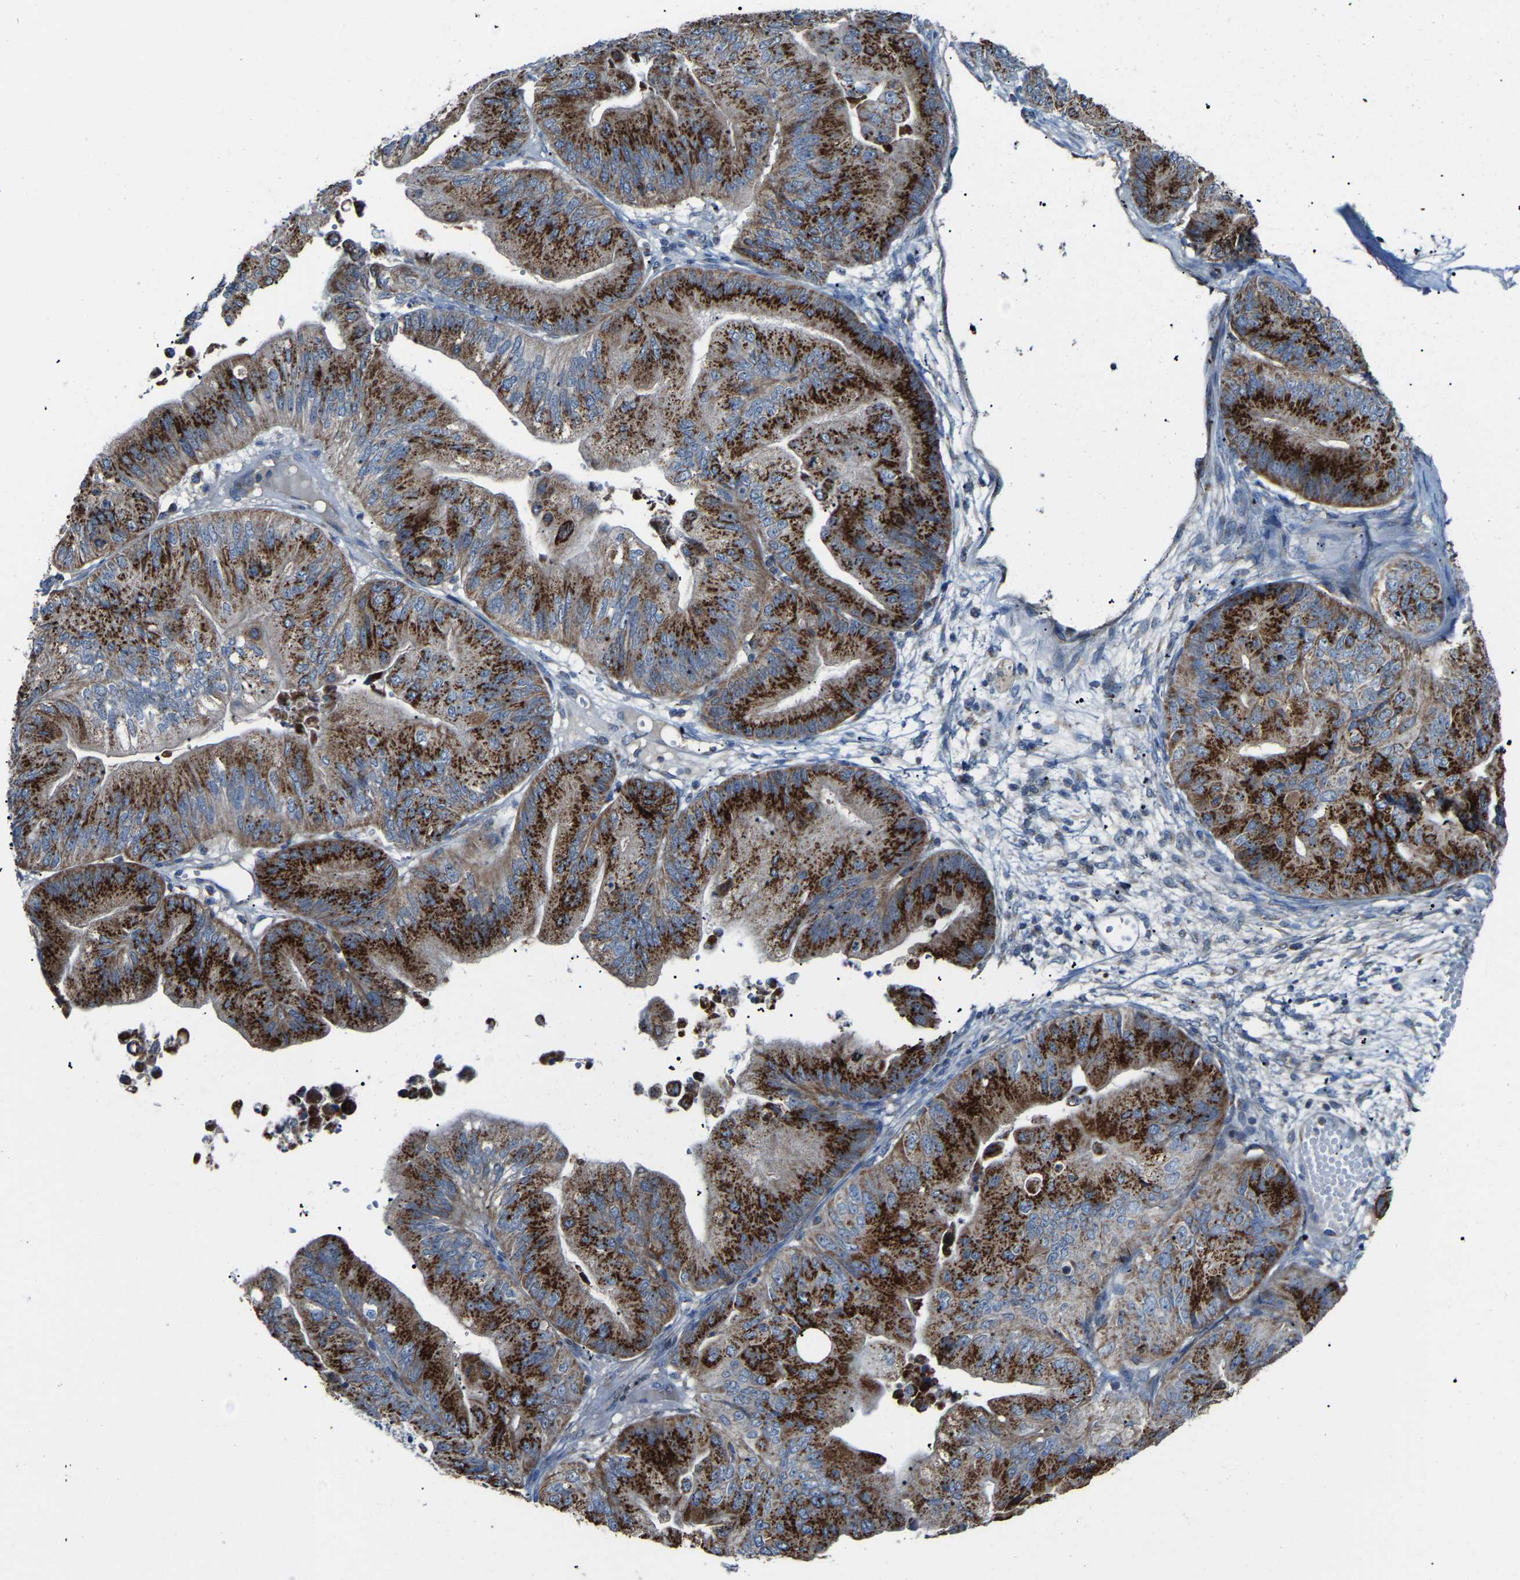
{"staining": {"intensity": "strong", "quantity": ">75%", "location": "cytoplasmic/membranous"}, "tissue": "ovarian cancer", "cell_type": "Tumor cells", "image_type": "cancer", "snomed": [{"axis": "morphology", "description": "Cystadenocarcinoma, mucinous, NOS"}, {"axis": "topography", "description": "Ovary"}], "caption": "Approximately >75% of tumor cells in mucinous cystadenocarcinoma (ovarian) reveal strong cytoplasmic/membranous protein staining as visualized by brown immunohistochemical staining.", "gene": "CANT1", "patient": {"sex": "female", "age": 61}}